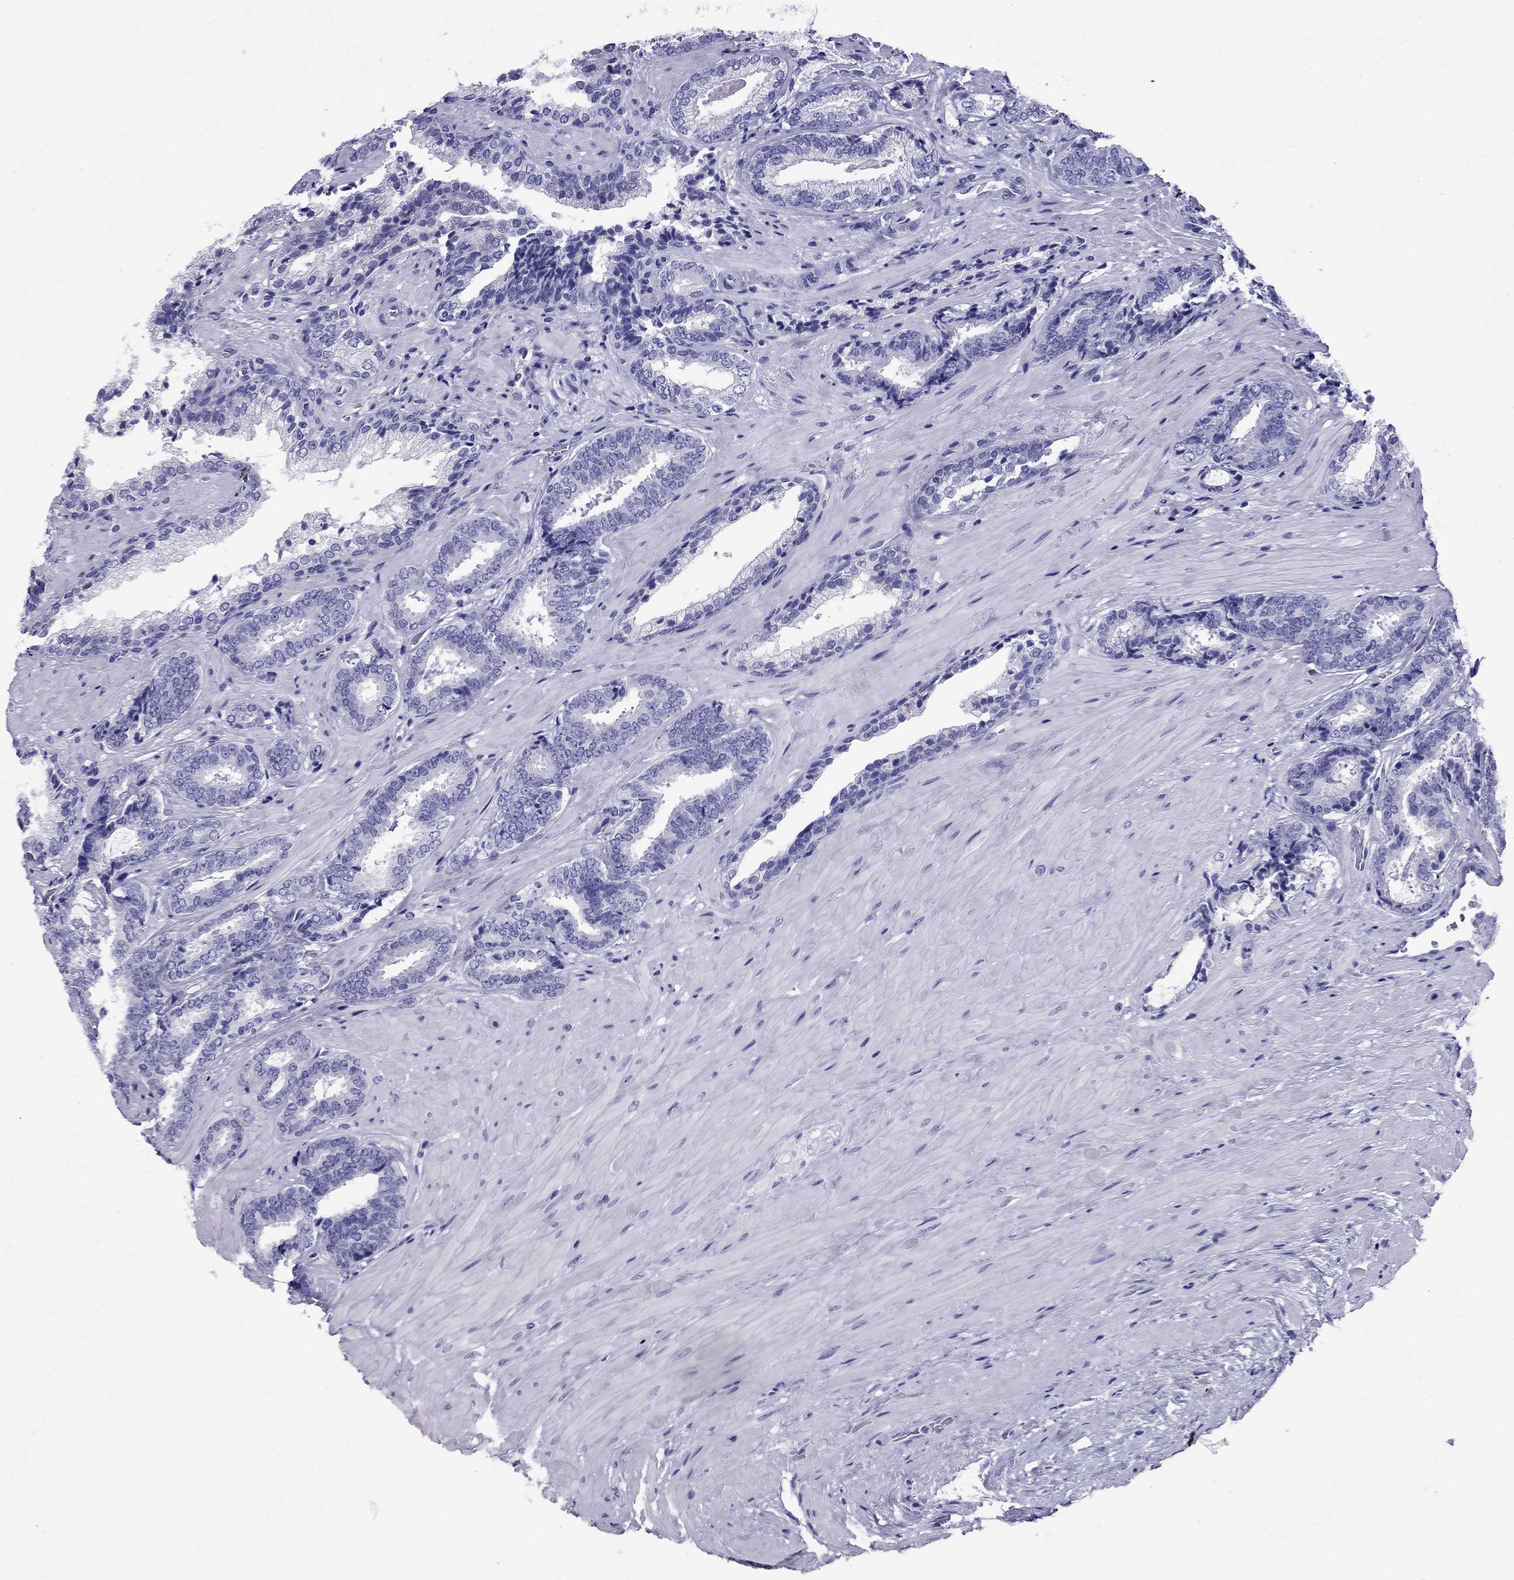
{"staining": {"intensity": "negative", "quantity": "none", "location": "none"}, "tissue": "prostate cancer", "cell_type": "Tumor cells", "image_type": "cancer", "snomed": [{"axis": "morphology", "description": "Adenocarcinoma, Low grade"}, {"axis": "topography", "description": "Prostate"}], "caption": "Immunohistochemistry photomicrograph of low-grade adenocarcinoma (prostate) stained for a protein (brown), which shows no staining in tumor cells.", "gene": "AVPR1B", "patient": {"sex": "male", "age": 61}}